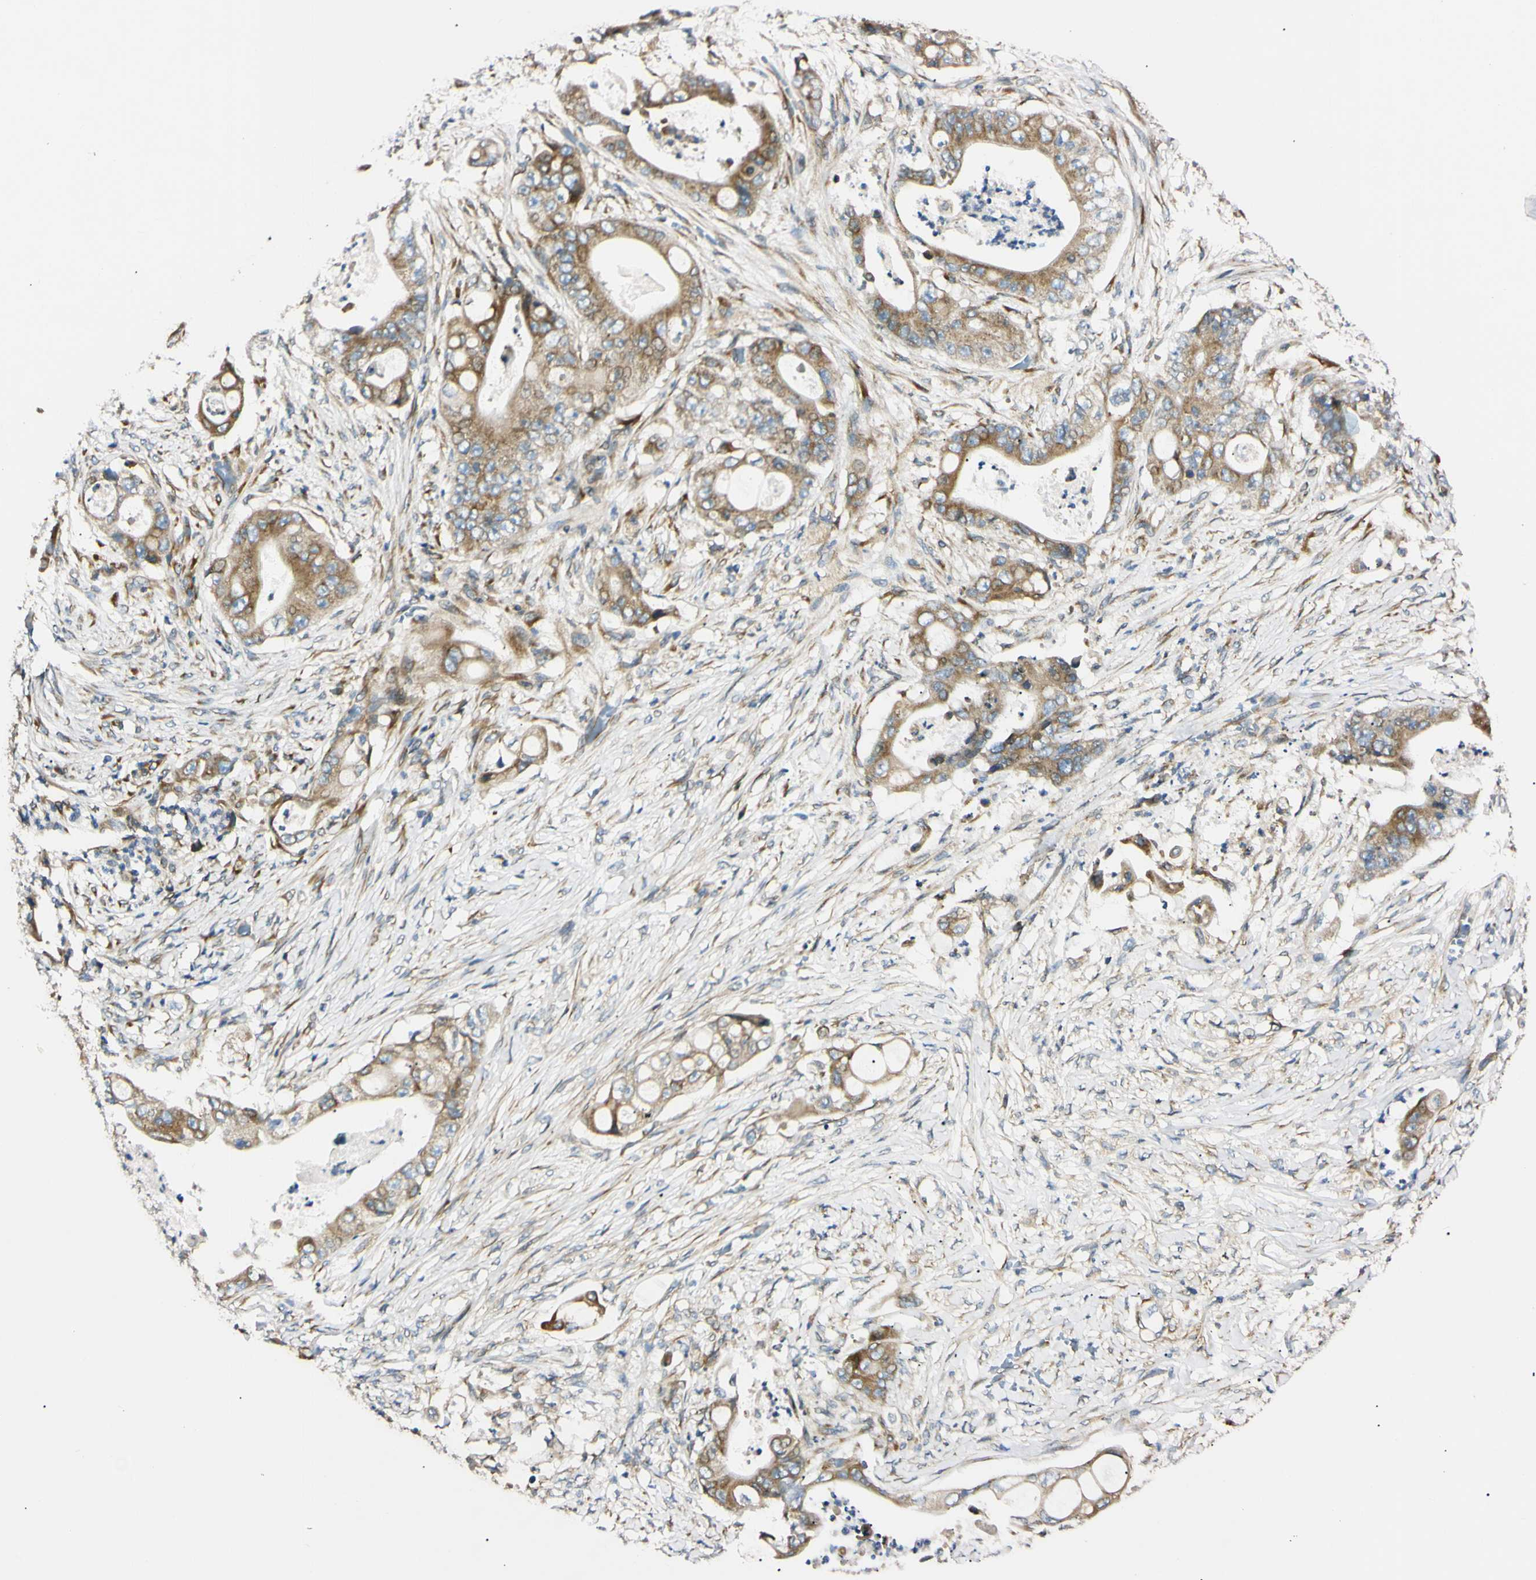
{"staining": {"intensity": "moderate", "quantity": ">75%", "location": "cytoplasmic/membranous"}, "tissue": "stomach cancer", "cell_type": "Tumor cells", "image_type": "cancer", "snomed": [{"axis": "morphology", "description": "Adenocarcinoma, NOS"}, {"axis": "topography", "description": "Stomach"}], "caption": "Immunohistochemistry (IHC) histopathology image of neoplastic tissue: human stomach adenocarcinoma stained using immunohistochemistry shows medium levels of moderate protein expression localized specifically in the cytoplasmic/membranous of tumor cells, appearing as a cytoplasmic/membranous brown color.", "gene": "IER3IP1", "patient": {"sex": "female", "age": 73}}